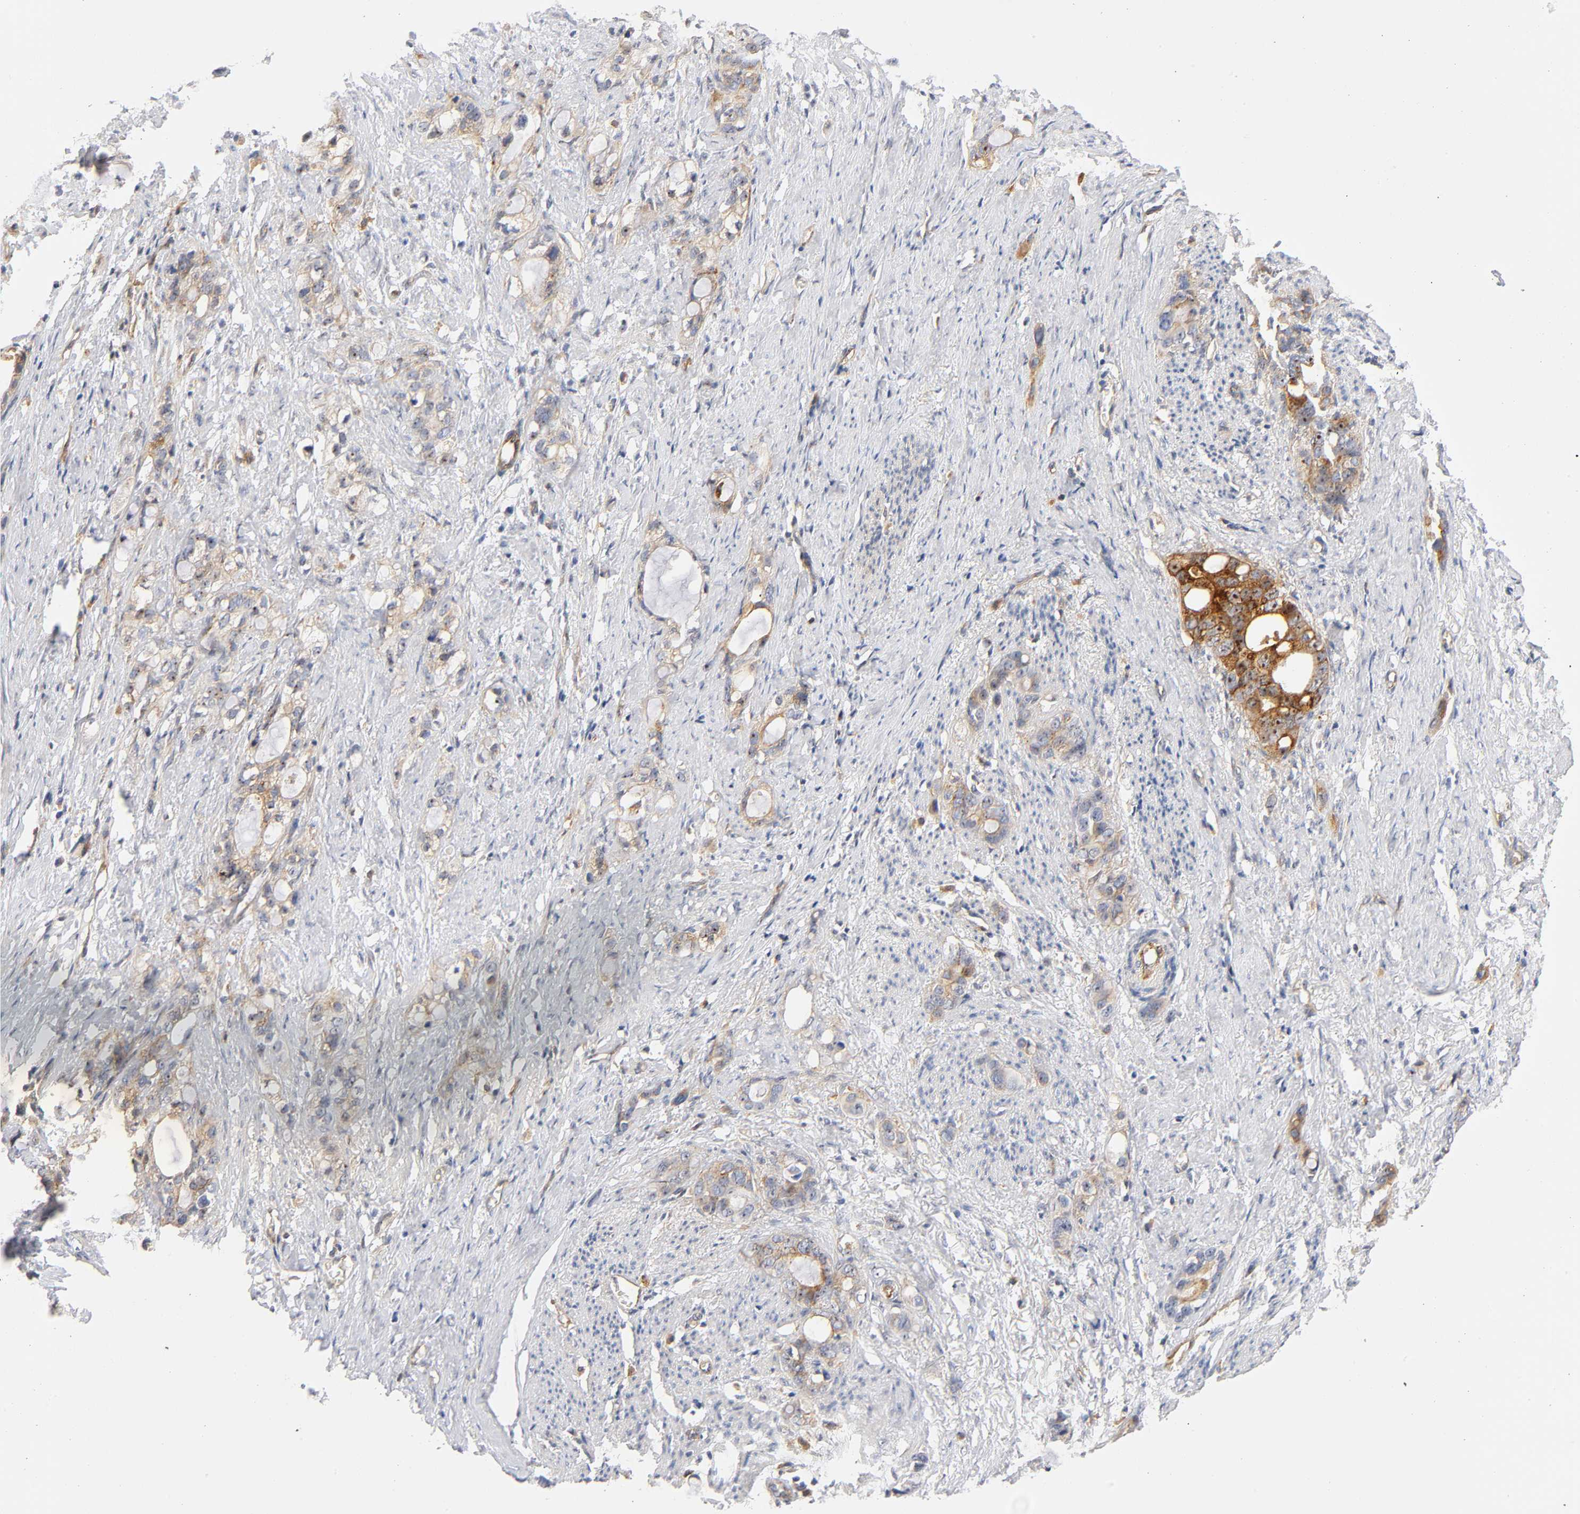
{"staining": {"intensity": "strong", "quantity": ">75%", "location": "cytoplasmic/membranous,nuclear"}, "tissue": "stomach cancer", "cell_type": "Tumor cells", "image_type": "cancer", "snomed": [{"axis": "morphology", "description": "Adenocarcinoma, NOS"}, {"axis": "topography", "description": "Stomach"}], "caption": "Approximately >75% of tumor cells in stomach cancer display strong cytoplasmic/membranous and nuclear protein staining as visualized by brown immunohistochemical staining.", "gene": "PLD1", "patient": {"sex": "female", "age": 75}}